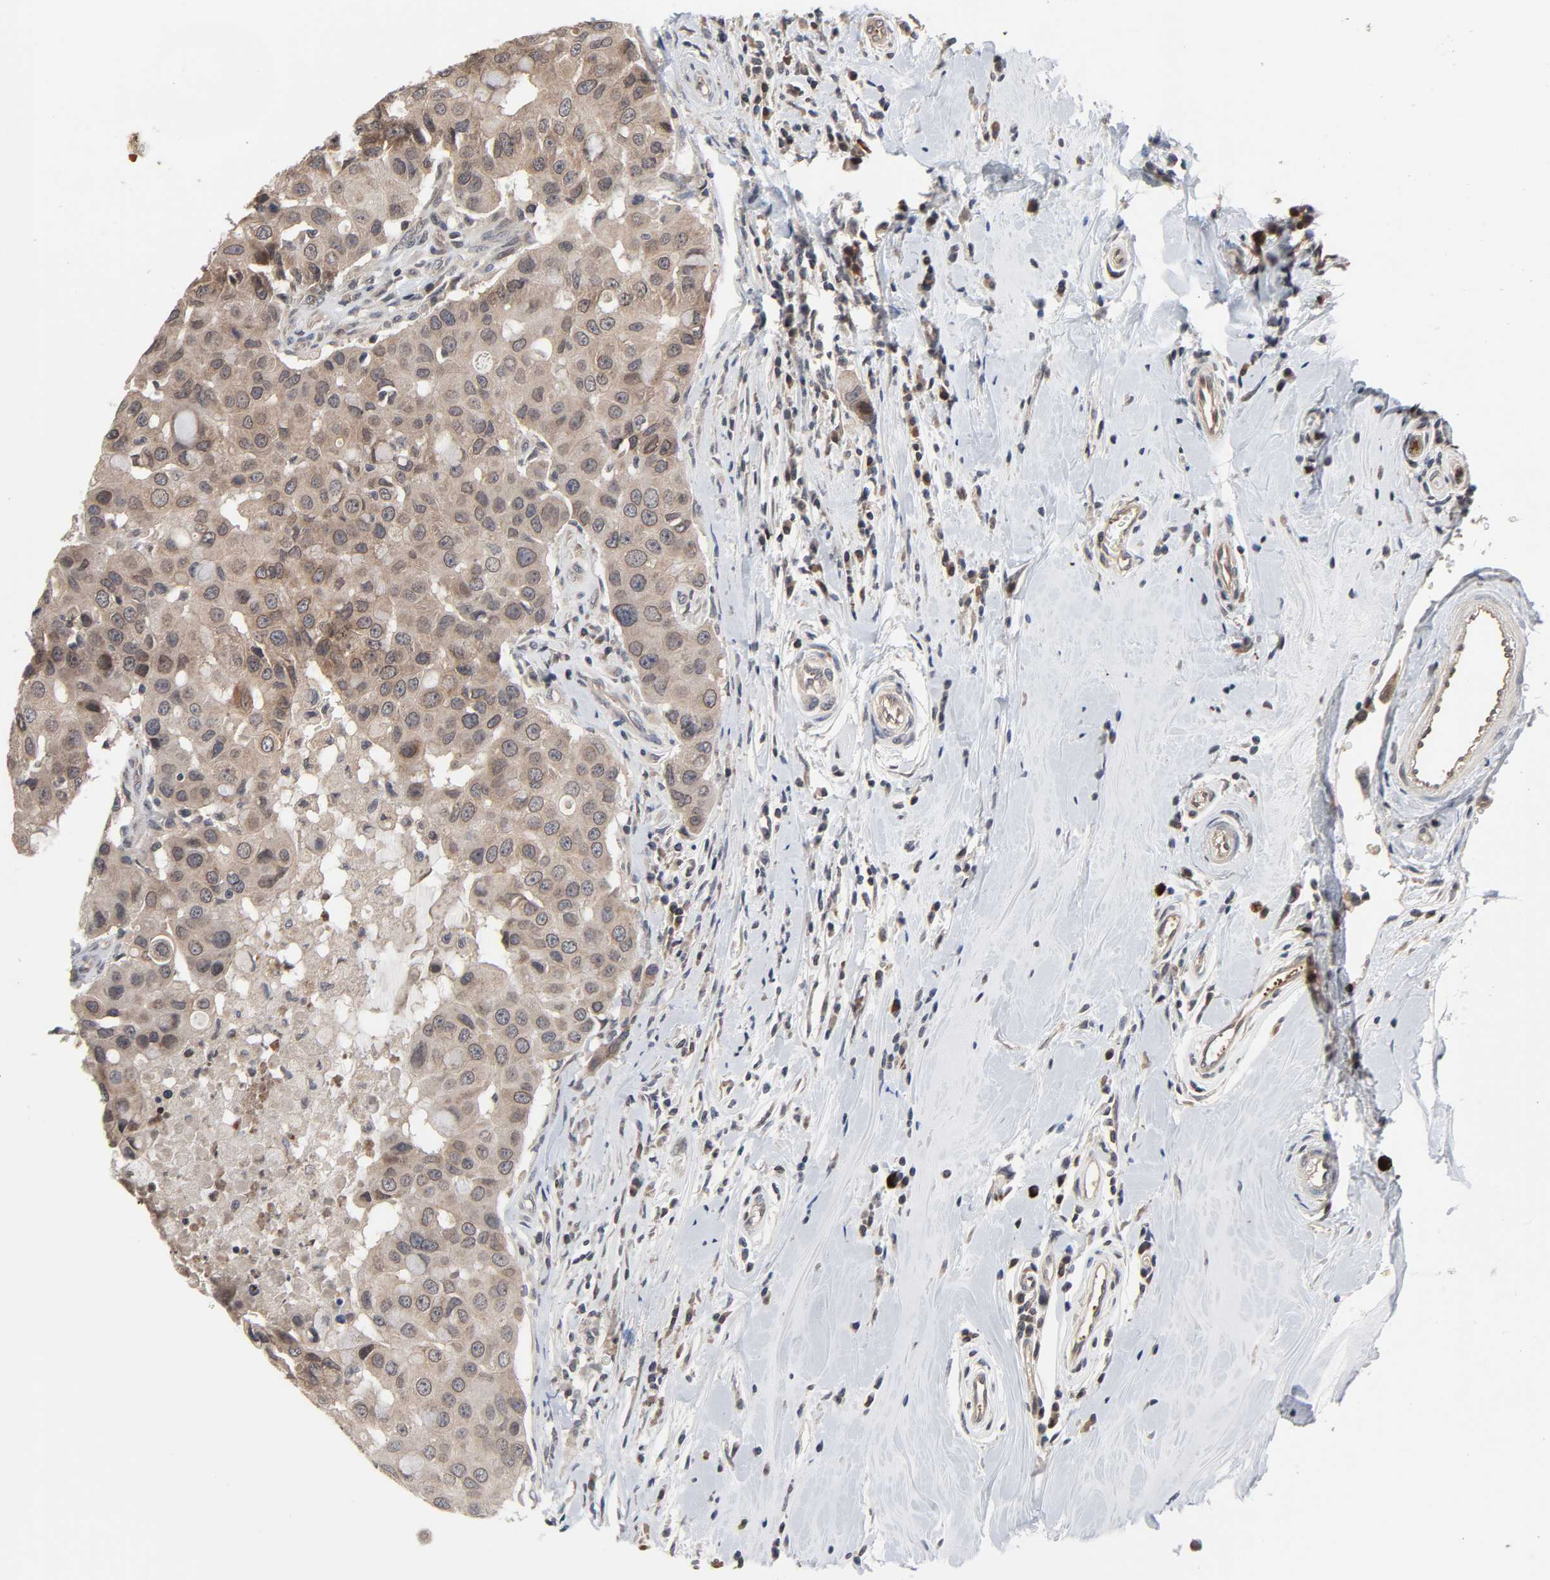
{"staining": {"intensity": "moderate", "quantity": ">75%", "location": "cytoplasmic/membranous"}, "tissue": "breast cancer", "cell_type": "Tumor cells", "image_type": "cancer", "snomed": [{"axis": "morphology", "description": "Duct carcinoma"}, {"axis": "topography", "description": "Breast"}], "caption": "DAB (3,3'-diaminobenzidine) immunohistochemical staining of breast invasive ductal carcinoma exhibits moderate cytoplasmic/membranous protein positivity in about >75% of tumor cells.", "gene": "CCDC175", "patient": {"sex": "female", "age": 27}}